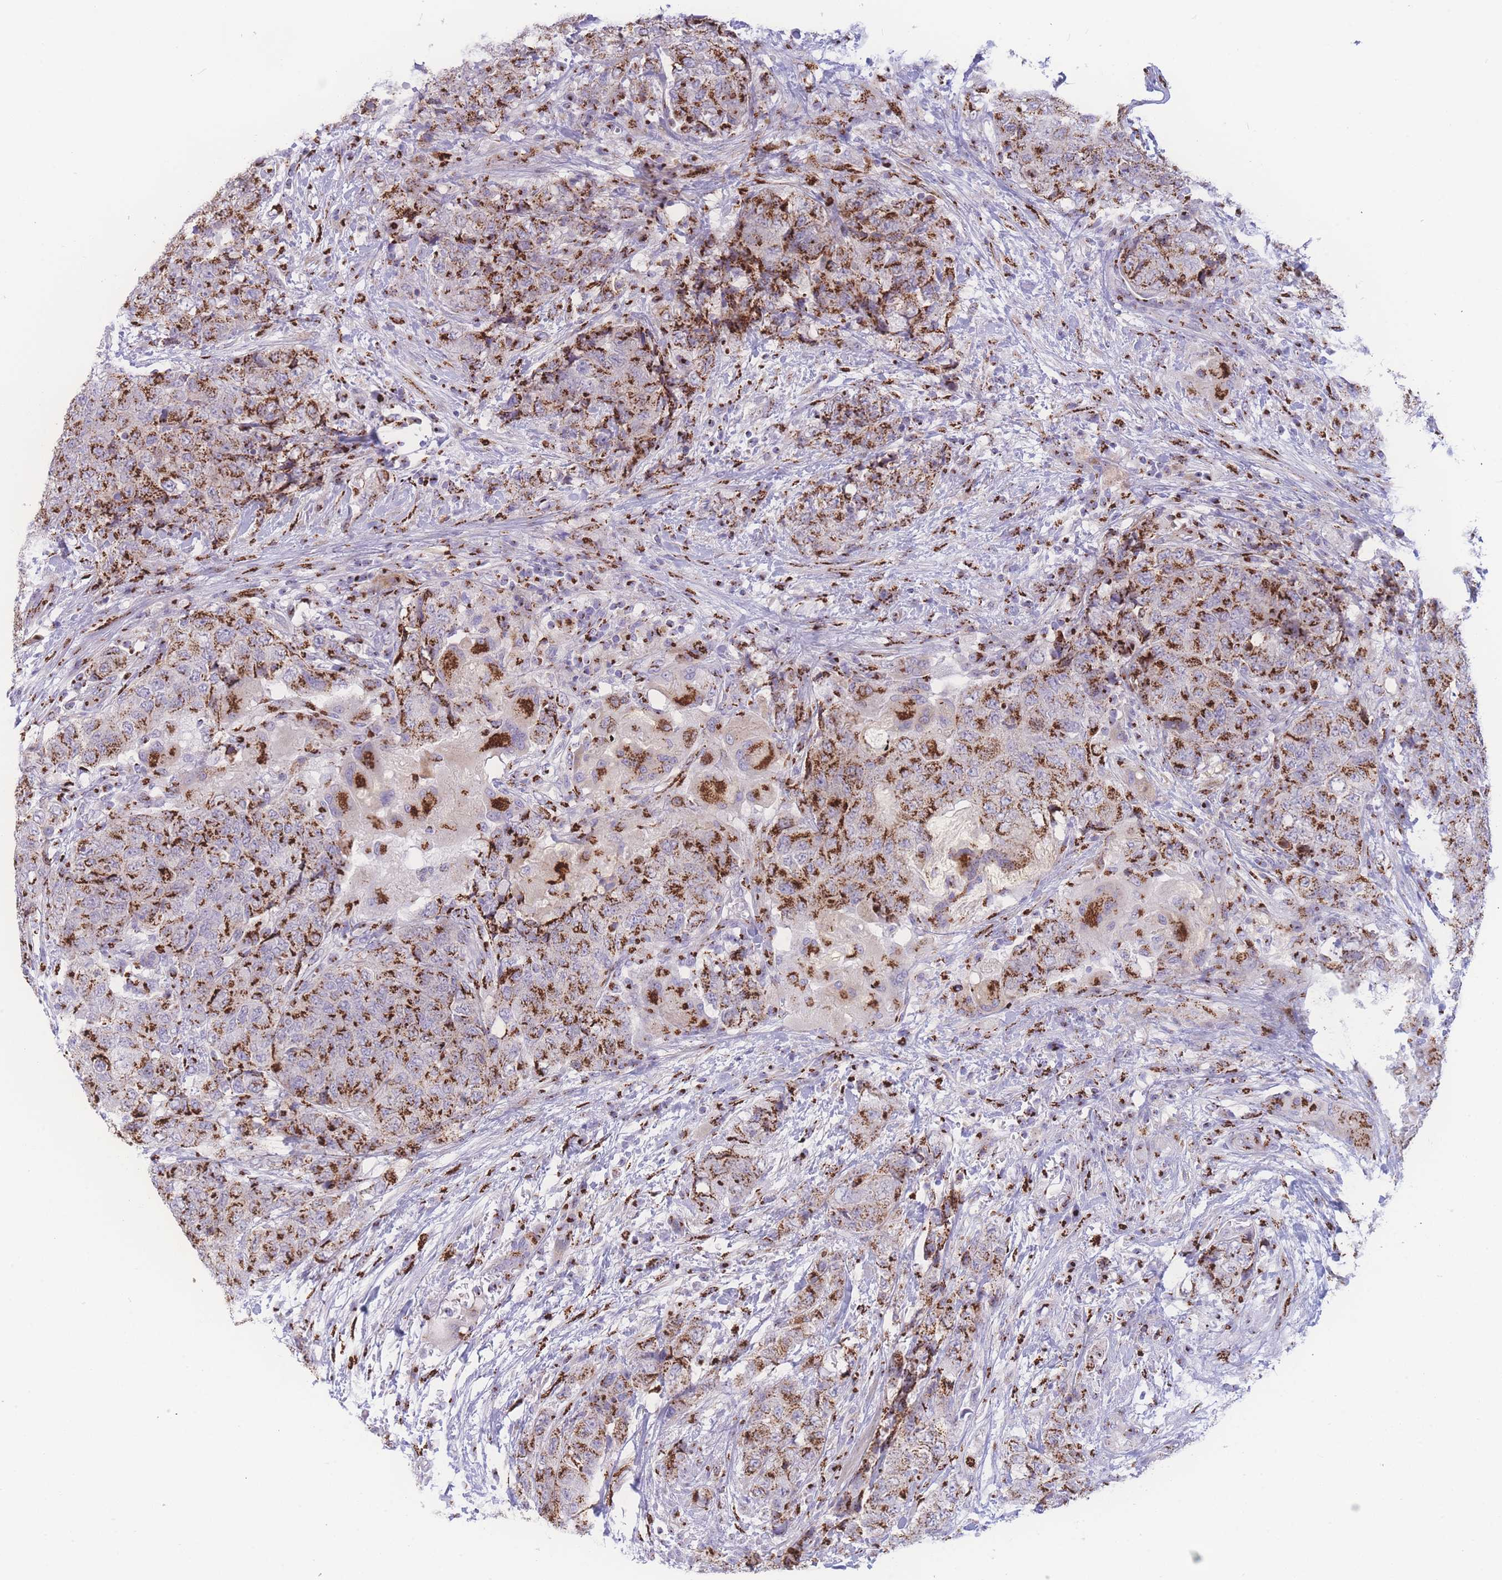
{"staining": {"intensity": "strong", "quantity": ">75%", "location": "cytoplasmic/membranous"}, "tissue": "urothelial cancer", "cell_type": "Tumor cells", "image_type": "cancer", "snomed": [{"axis": "morphology", "description": "Urothelial carcinoma, High grade"}, {"axis": "topography", "description": "Urinary bladder"}], "caption": "Human urothelial carcinoma (high-grade) stained with a brown dye reveals strong cytoplasmic/membranous positive positivity in approximately >75% of tumor cells.", "gene": "GOLM2", "patient": {"sex": "female", "age": 78}}